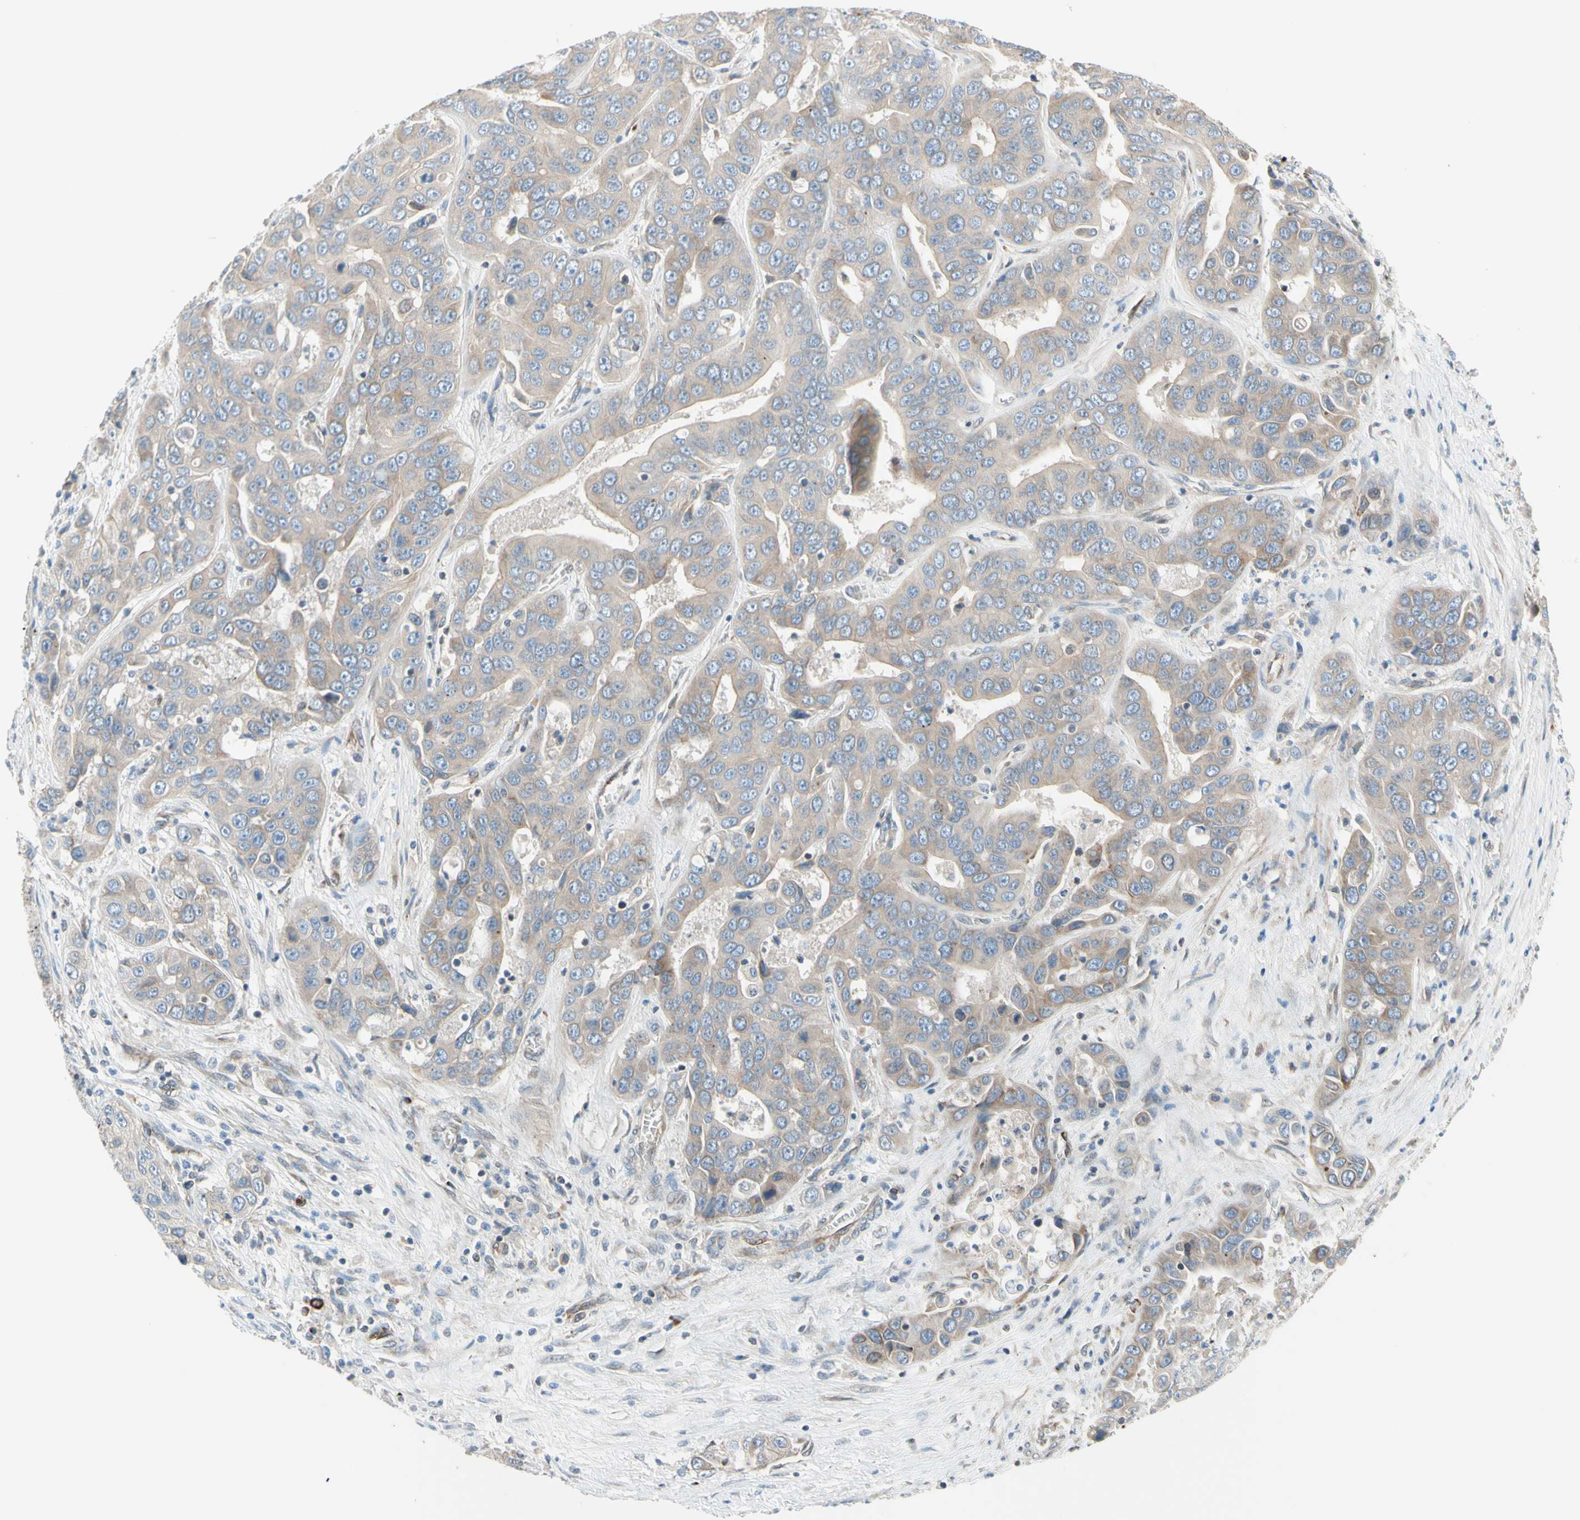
{"staining": {"intensity": "weak", "quantity": ">75%", "location": "cytoplasmic/membranous"}, "tissue": "liver cancer", "cell_type": "Tumor cells", "image_type": "cancer", "snomed": [{"axis": "morphology", "description": "Cholangiocarcinoma"}, {"axis": "topography", "description": "Liver"}], "caption": "Liver cancer (cholangiocarcinoma) stained for a protein (brown) displays weak cytoplasmic/membranous positive staining in approximately >75% of tumor cells.", "gene": "TRAF2", "patient": {"sex": "female", "age": 52}}